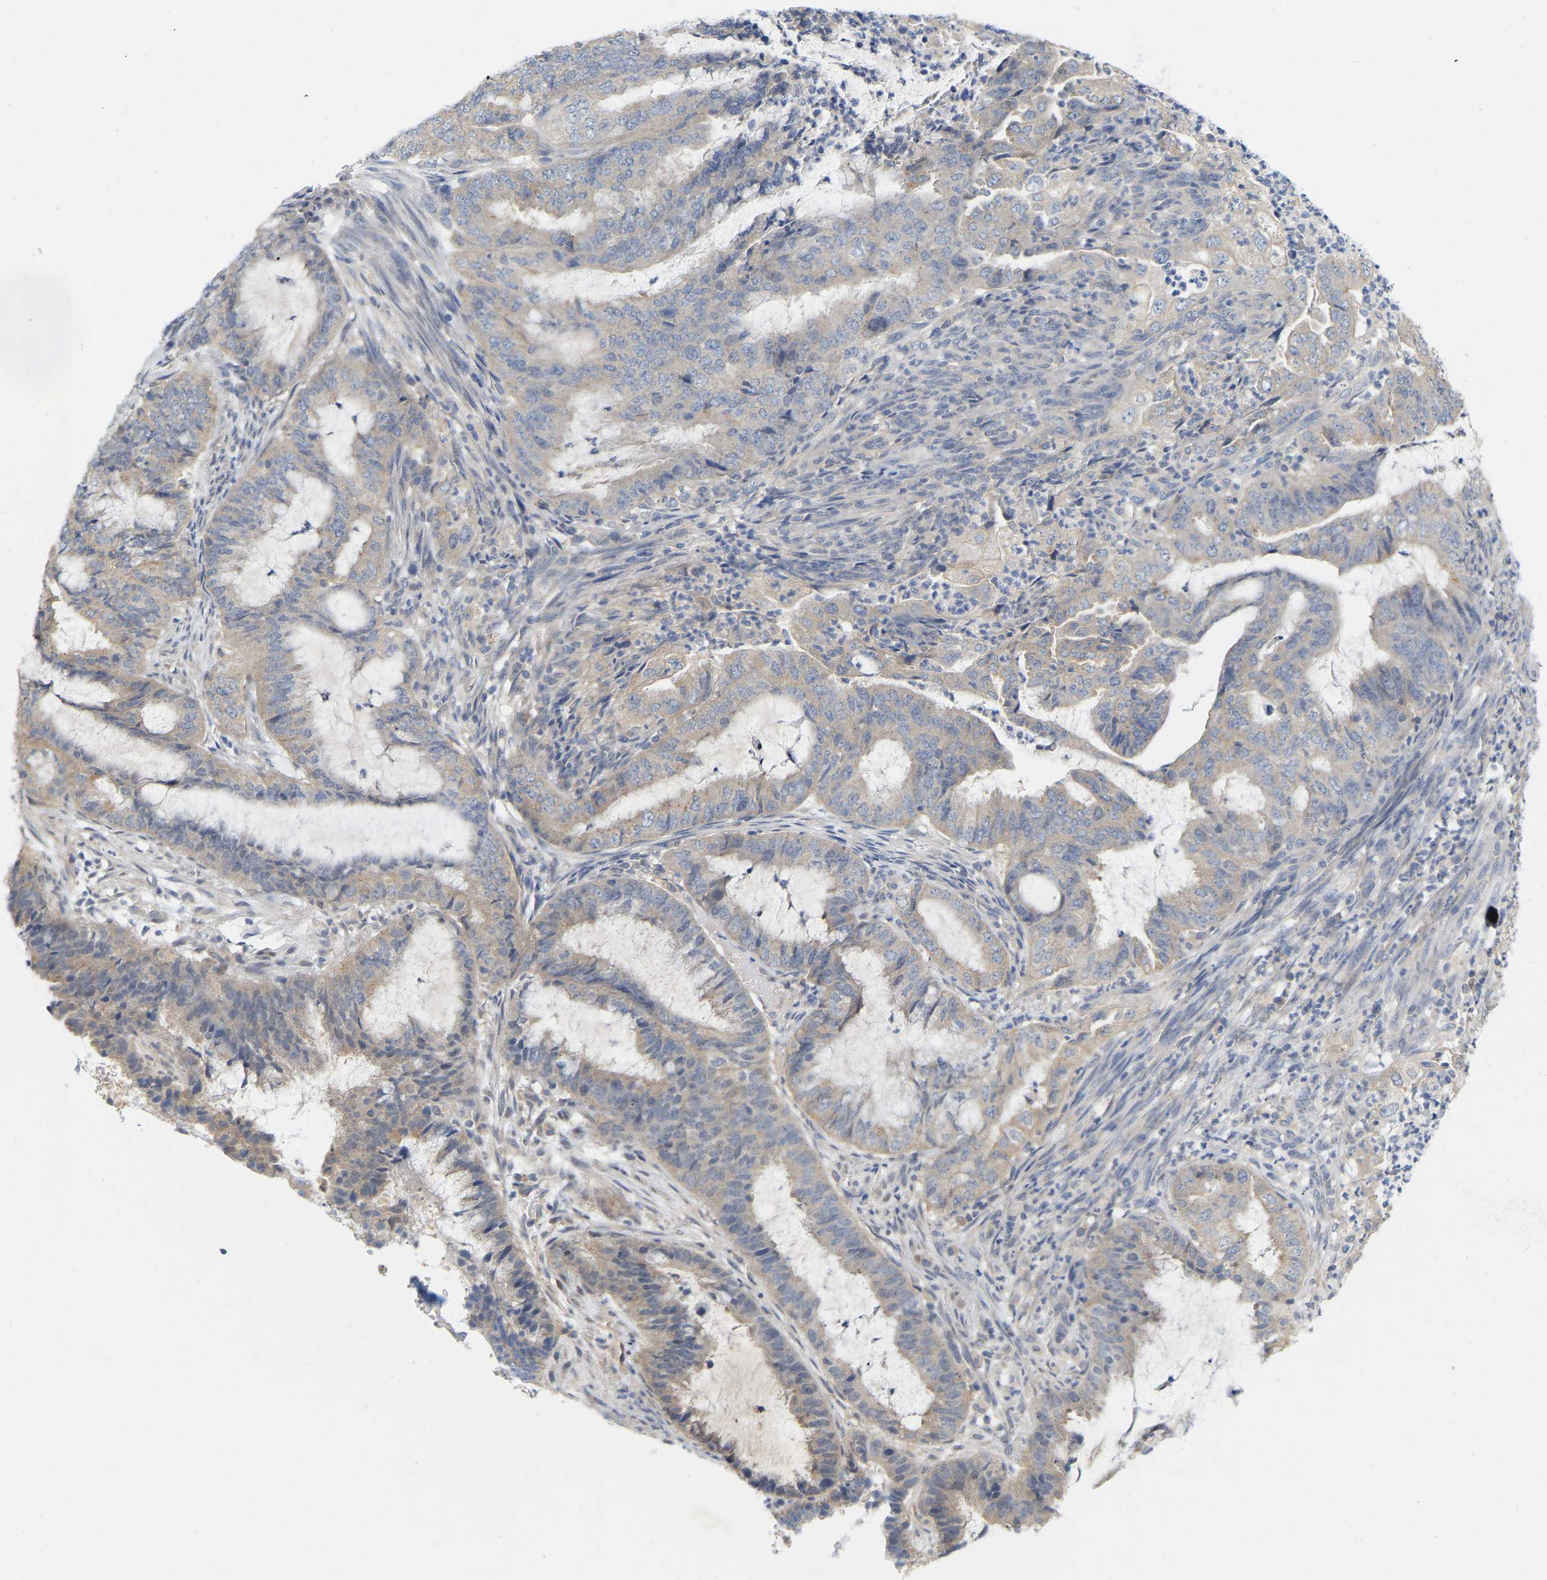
{"staining": {"intensity": "weak", "quantity": ">75%", "location": "cytoplasmic/membranous"}, "tissue": "endometrial cancer", "cell_type": "Tumor cells", "image_type": "cancer", "snomed": [{"axis": "morphology", "description": "Adenocarcinoma, NOS"}, {"axis": "topography", "description": "Endometrium"}], "caption": "Immunohistochemical staining of human adenocarcinoma (endometrial) shows low levels of weak cytoplasmic/membranous positivity in about >75% of tumor cells. (brown staining indicates protein expression, while blue staining denotes nuclei).", "gene": "WIPI2", "patient": {"sex": "female", "age": 51}}